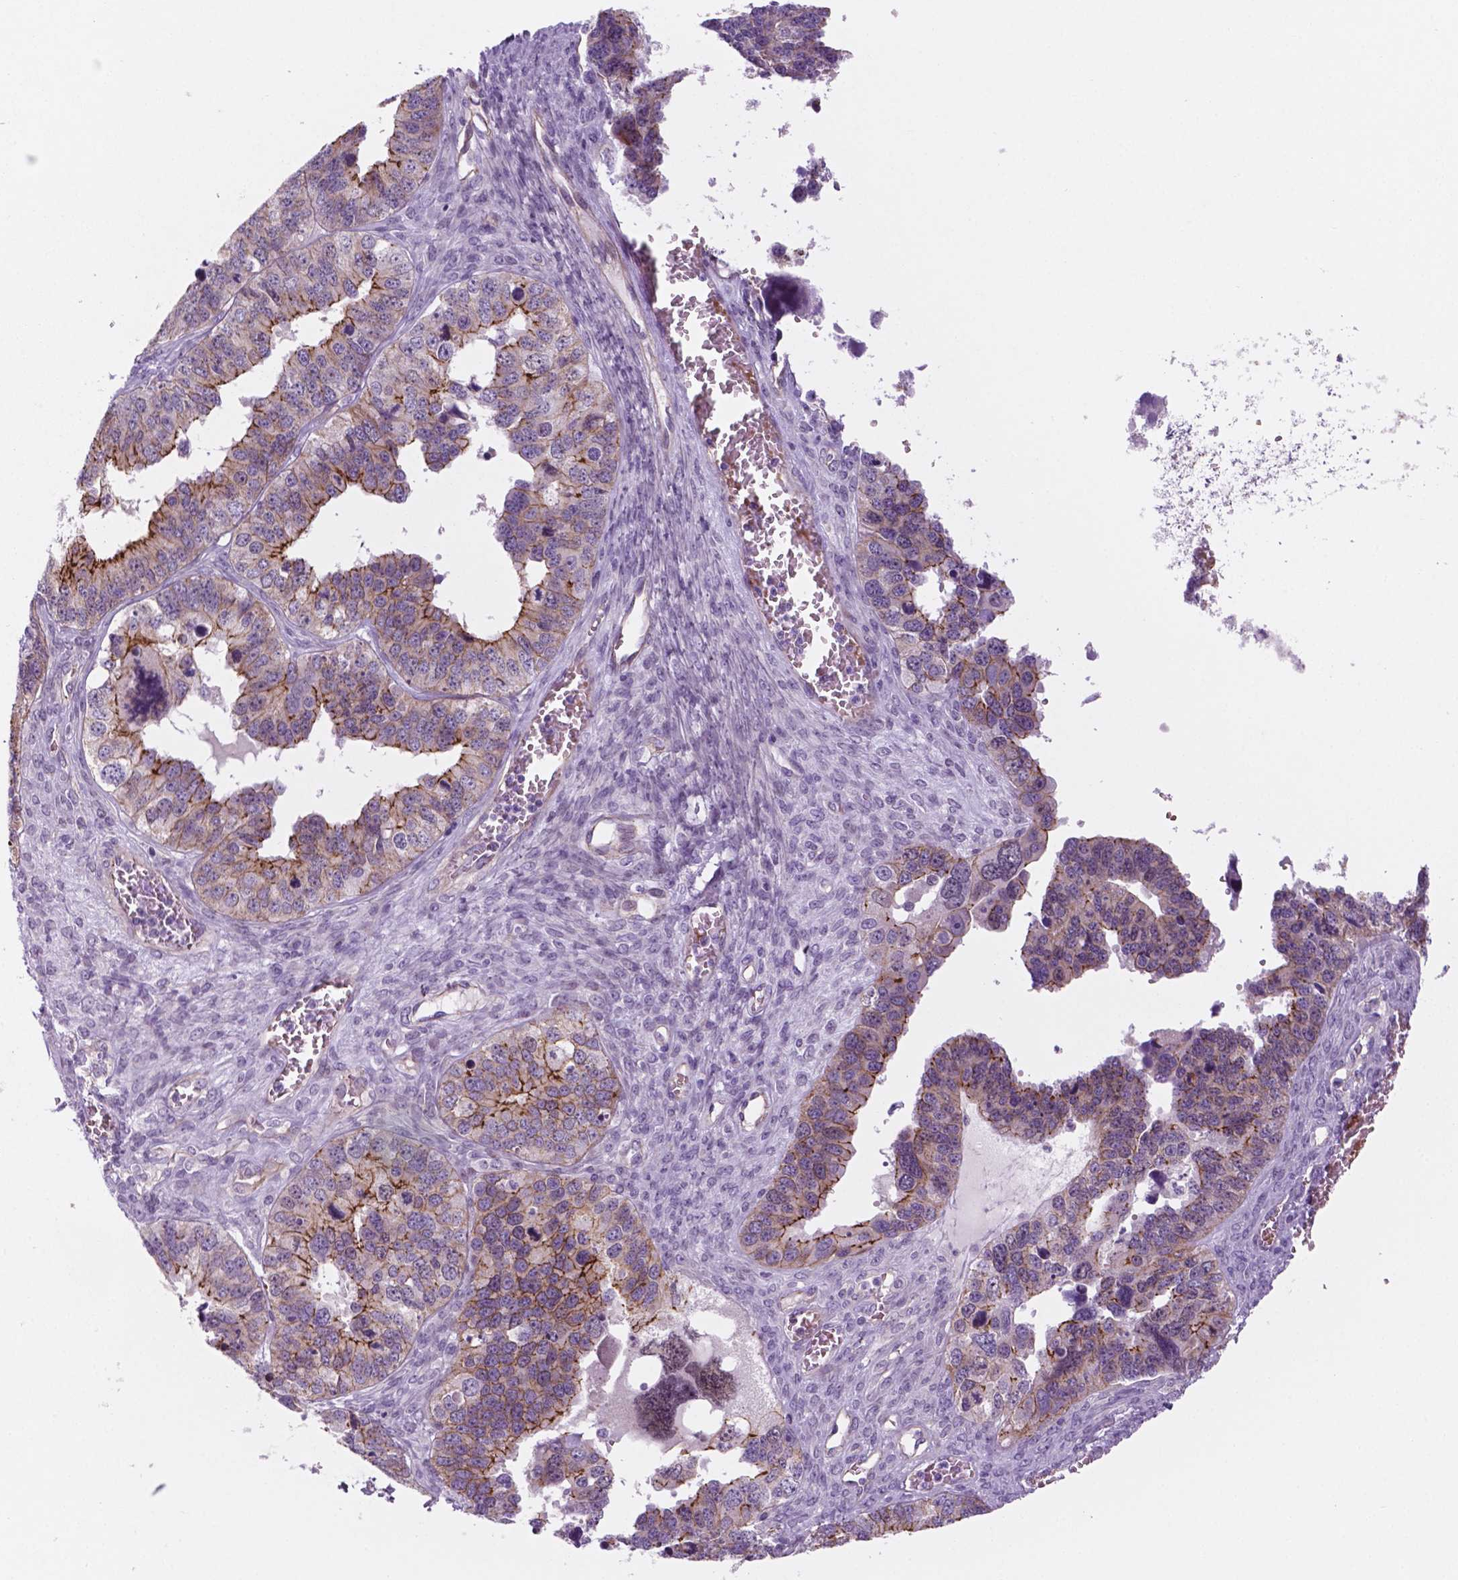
{"staining": {"intensity": "moderate", "quantity": ">75%", "location": "cytoplasmic/membranous"}, "tissue": "ovarian cancer", "cell_type": "Tumor cells", "image_type": "cancer", "snomed": [{"axis": "morphology", "description": "Cystadenocarcinoma, serous, NOS"}, {"axis": "topography", "description": "Ovary"}], "caption": "Human ovarian serous cystadenocarcinoma stained with a protein marker exhibits moderate staining in tumor cells.", "gene": "RND3", "patient": {"sex": "female", "age": 76}}